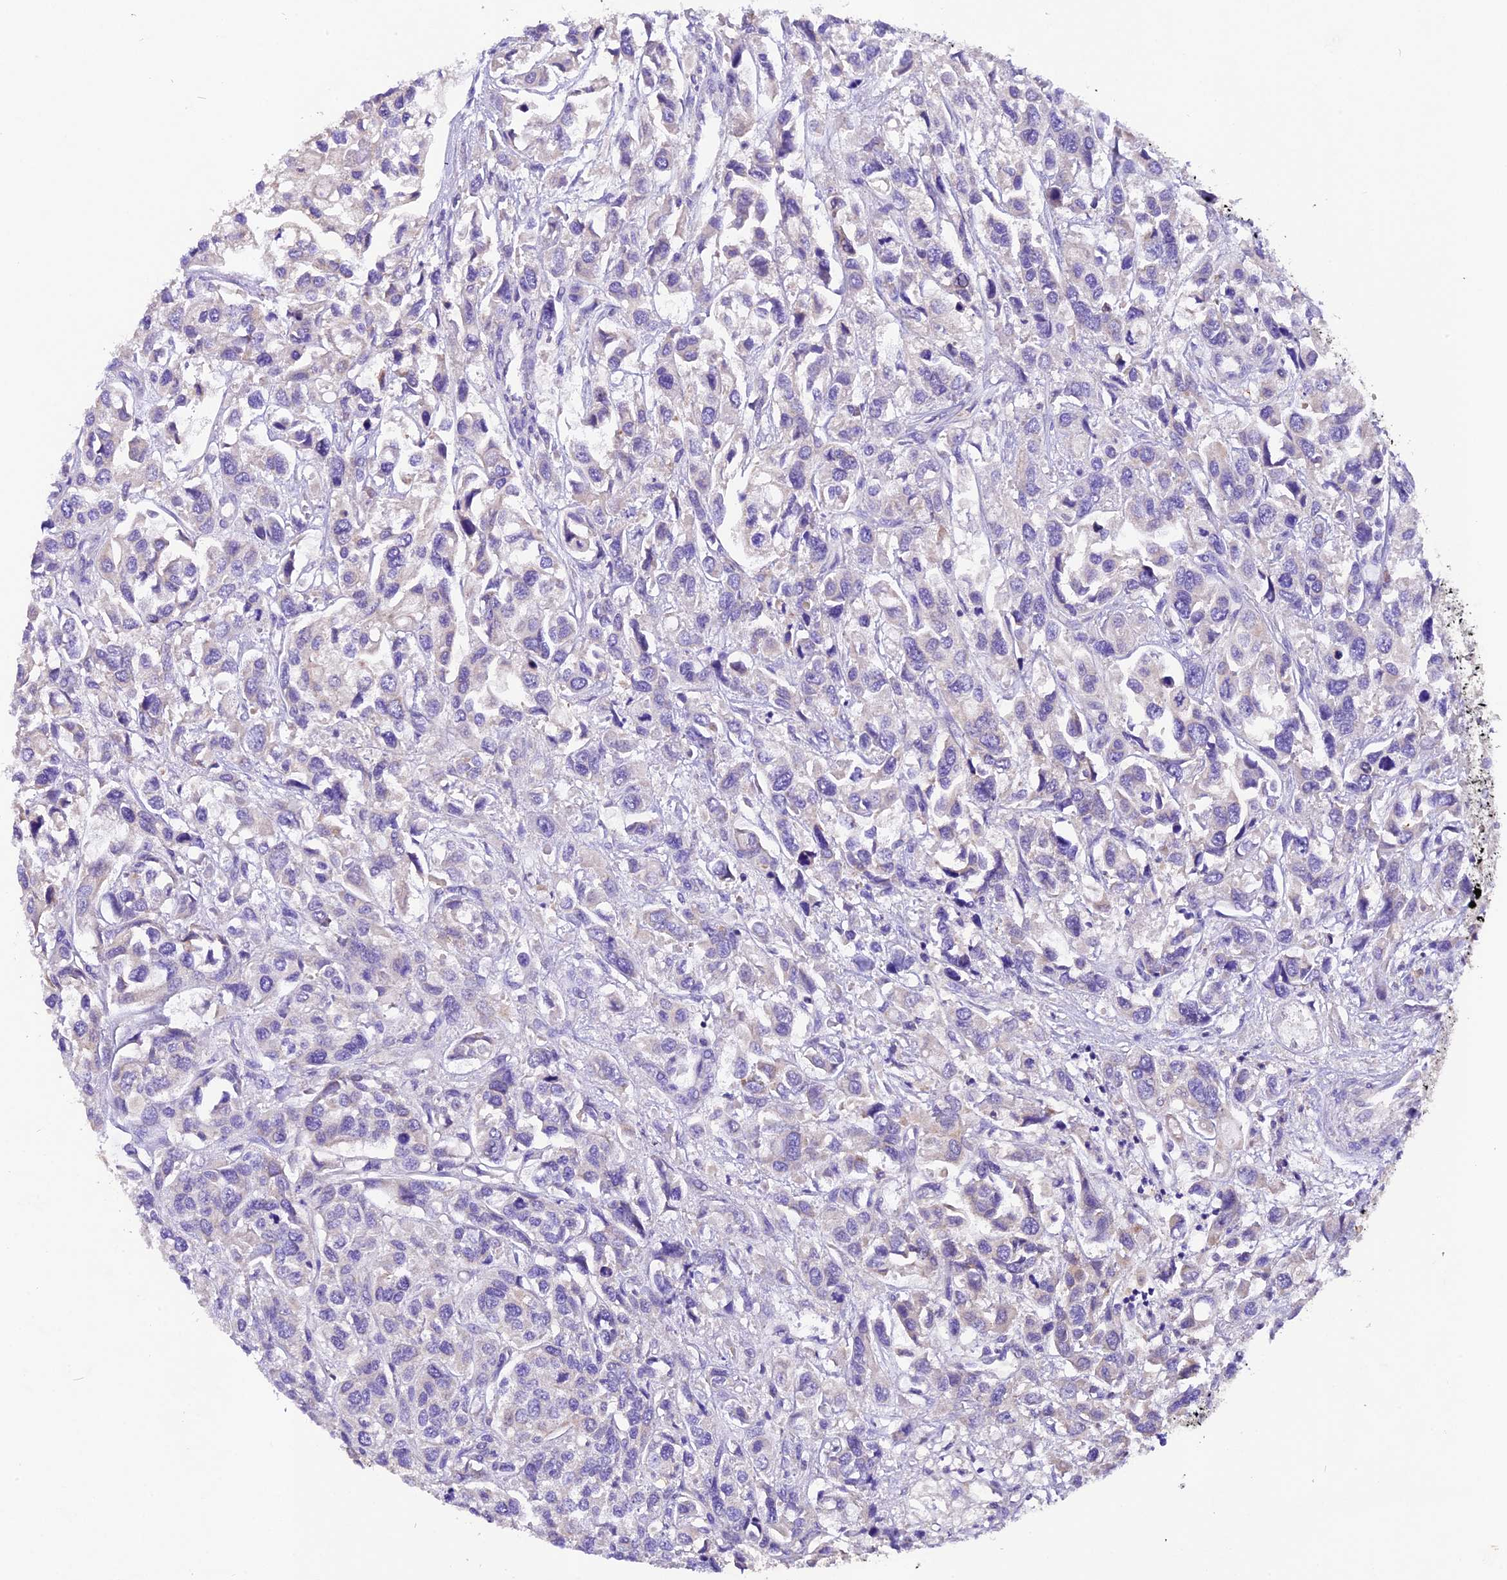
{"staining": {"intensity": "negative", "quantity": "none", "location": "none"}, "tissue": "urothelial cancer", "cell_type": "Tumor cells", "image_type": "cancer", "snomed": [{"axis": "morphology", "description": "Urothelial carcinoma, High grade"}, {"axis": "topography", "description": "Urinary bladder"}], "caption": "This is a histopathology image of IHC staining of urothelial cancer, which shows no staining in tumor cells.", "gene": "SIX5", "patient": {"sex": "male", "age": 67}}